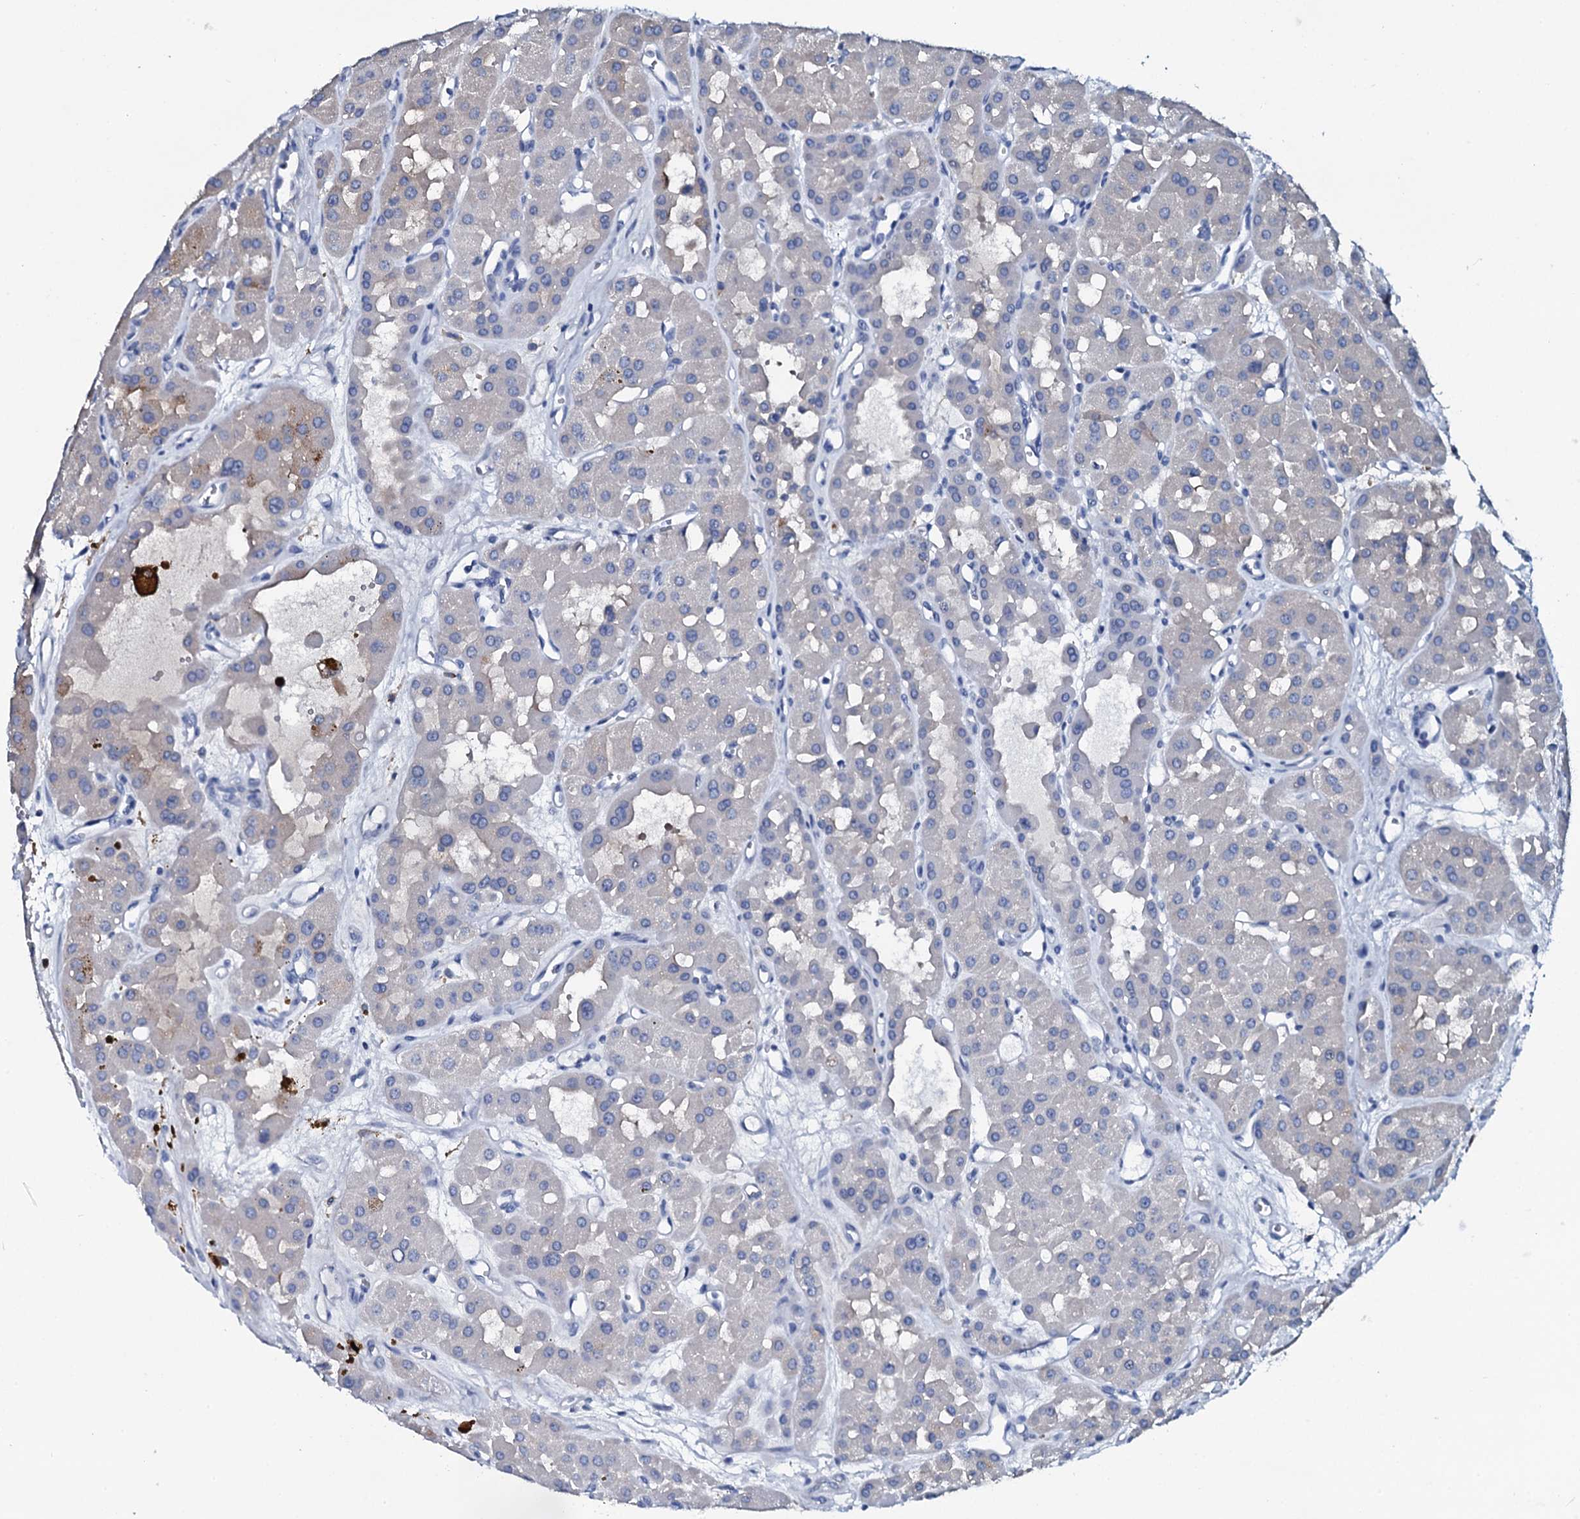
{"staining": {"intensity": "negative", "quantity": "none", "location": "none"}, "tissue": "renal cancer", "cell_type": "Tumor cells", "image_type": "cancer", "snomed": [{"axis": "morphology", "description": "Carcinoma, NOS"}, {"axis": "topography", "description": "Kidney"}], "caption": "High power microscopy micrograph of an immunohistochemistry (IHC) image of carcinoma (renal), revealing no significant positivity in tumor cells. (IHC, brightfield microscopy, high magnification).", "gene": "SLC4A7", "patient": {"sex": "female", "age": 75}}